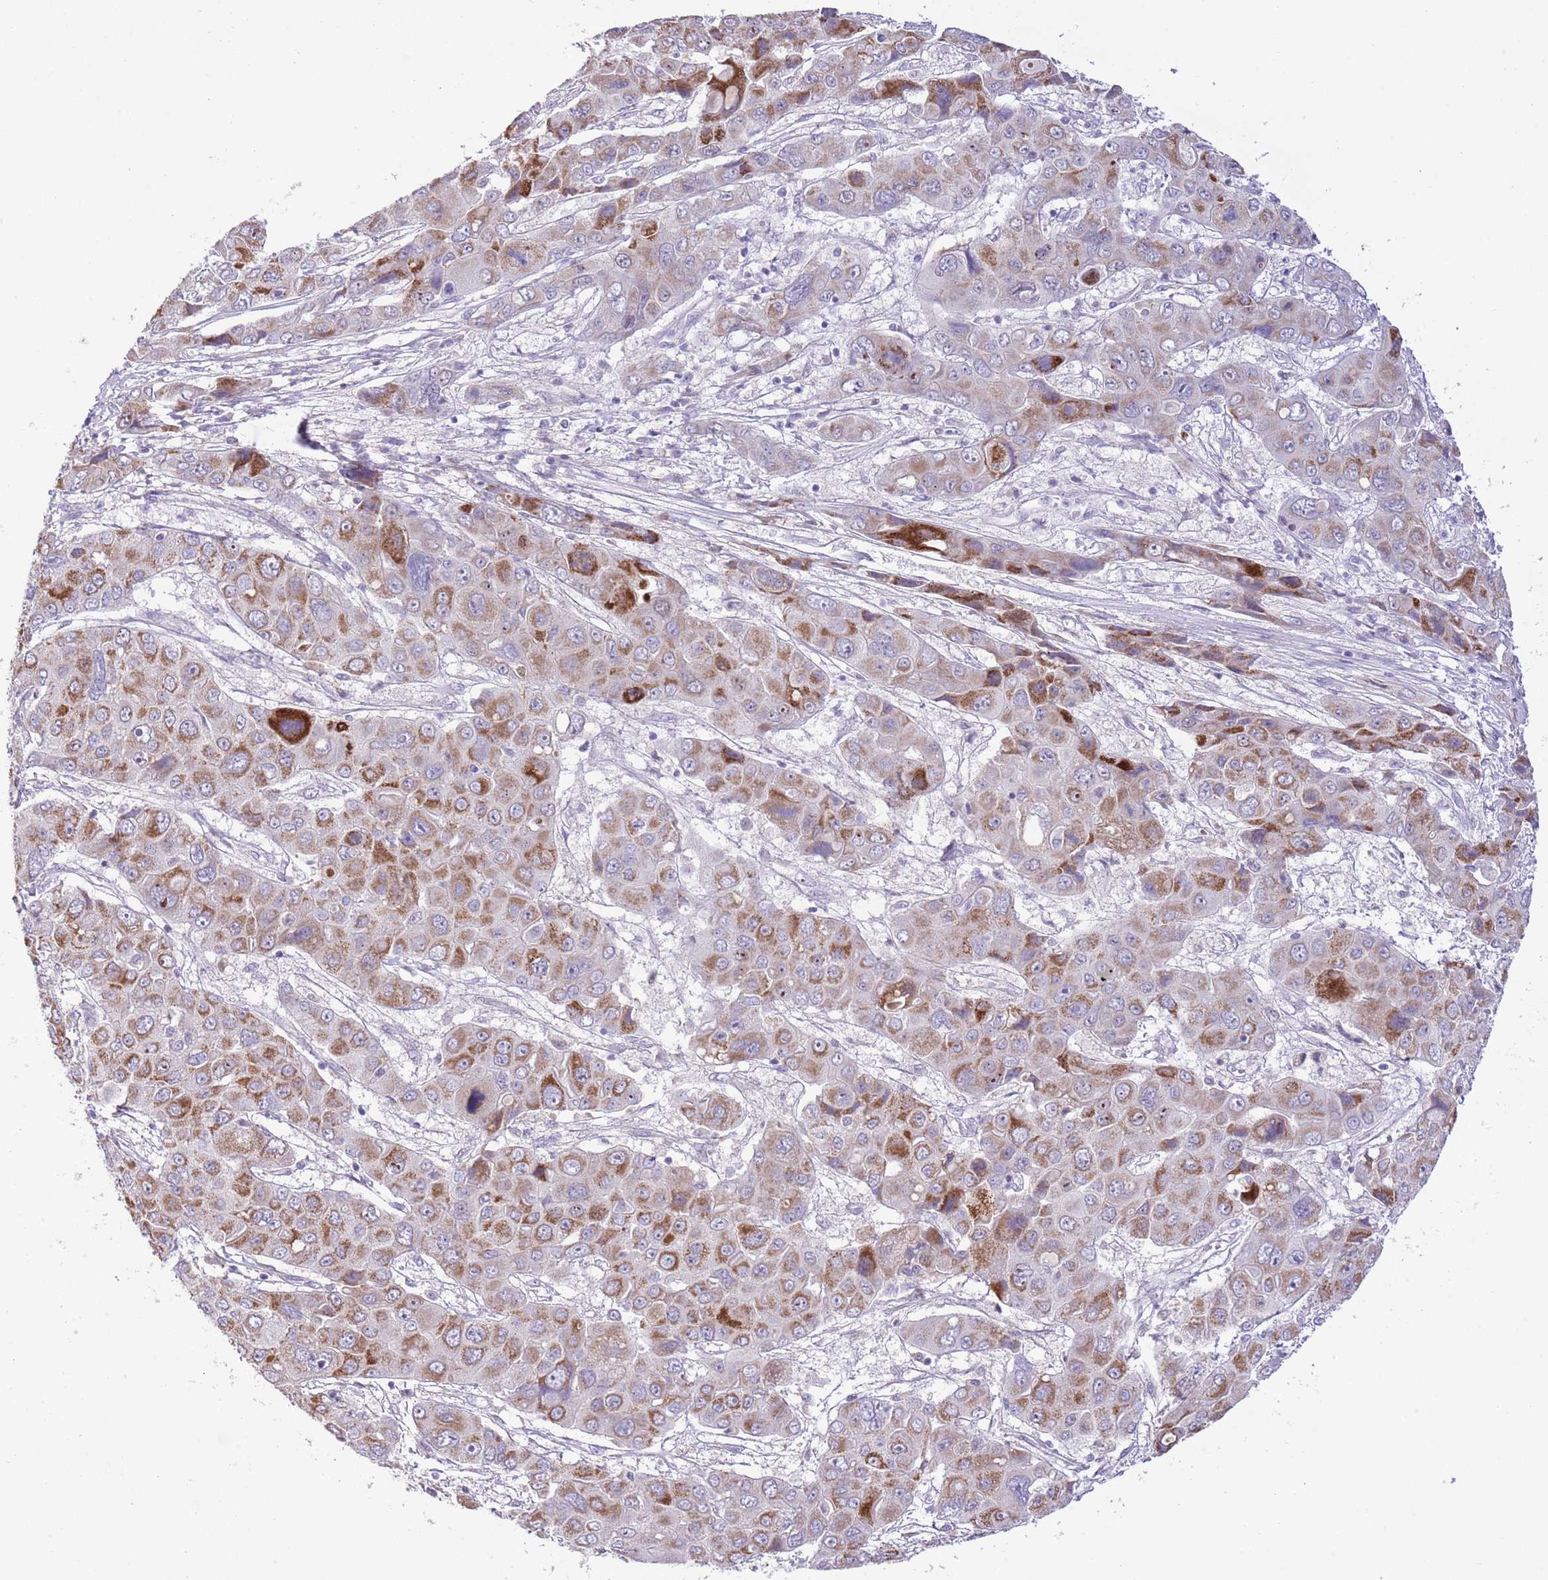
{"staining": {"intensity": "moderate", "quantity": ">75%", "location": "cytoplasmic/membranous"}, "tissue": "liver cancer", "cell_type": "Tumor cells", "image_type": "cancer", "snomed": [{"axis": "morphology", "description": "Cholangiocarcinoma"}, {"axis": "topography", "description": "Liver"}], "caption": "Cholangiocarcinoma (liver) stained with immunohistochemistry shows moderate cytoplasmic/membranous positivity in about >75% of tumor cells.", "gene": "FBRSL1", "patient": {"sex": "male", "age": 67}}